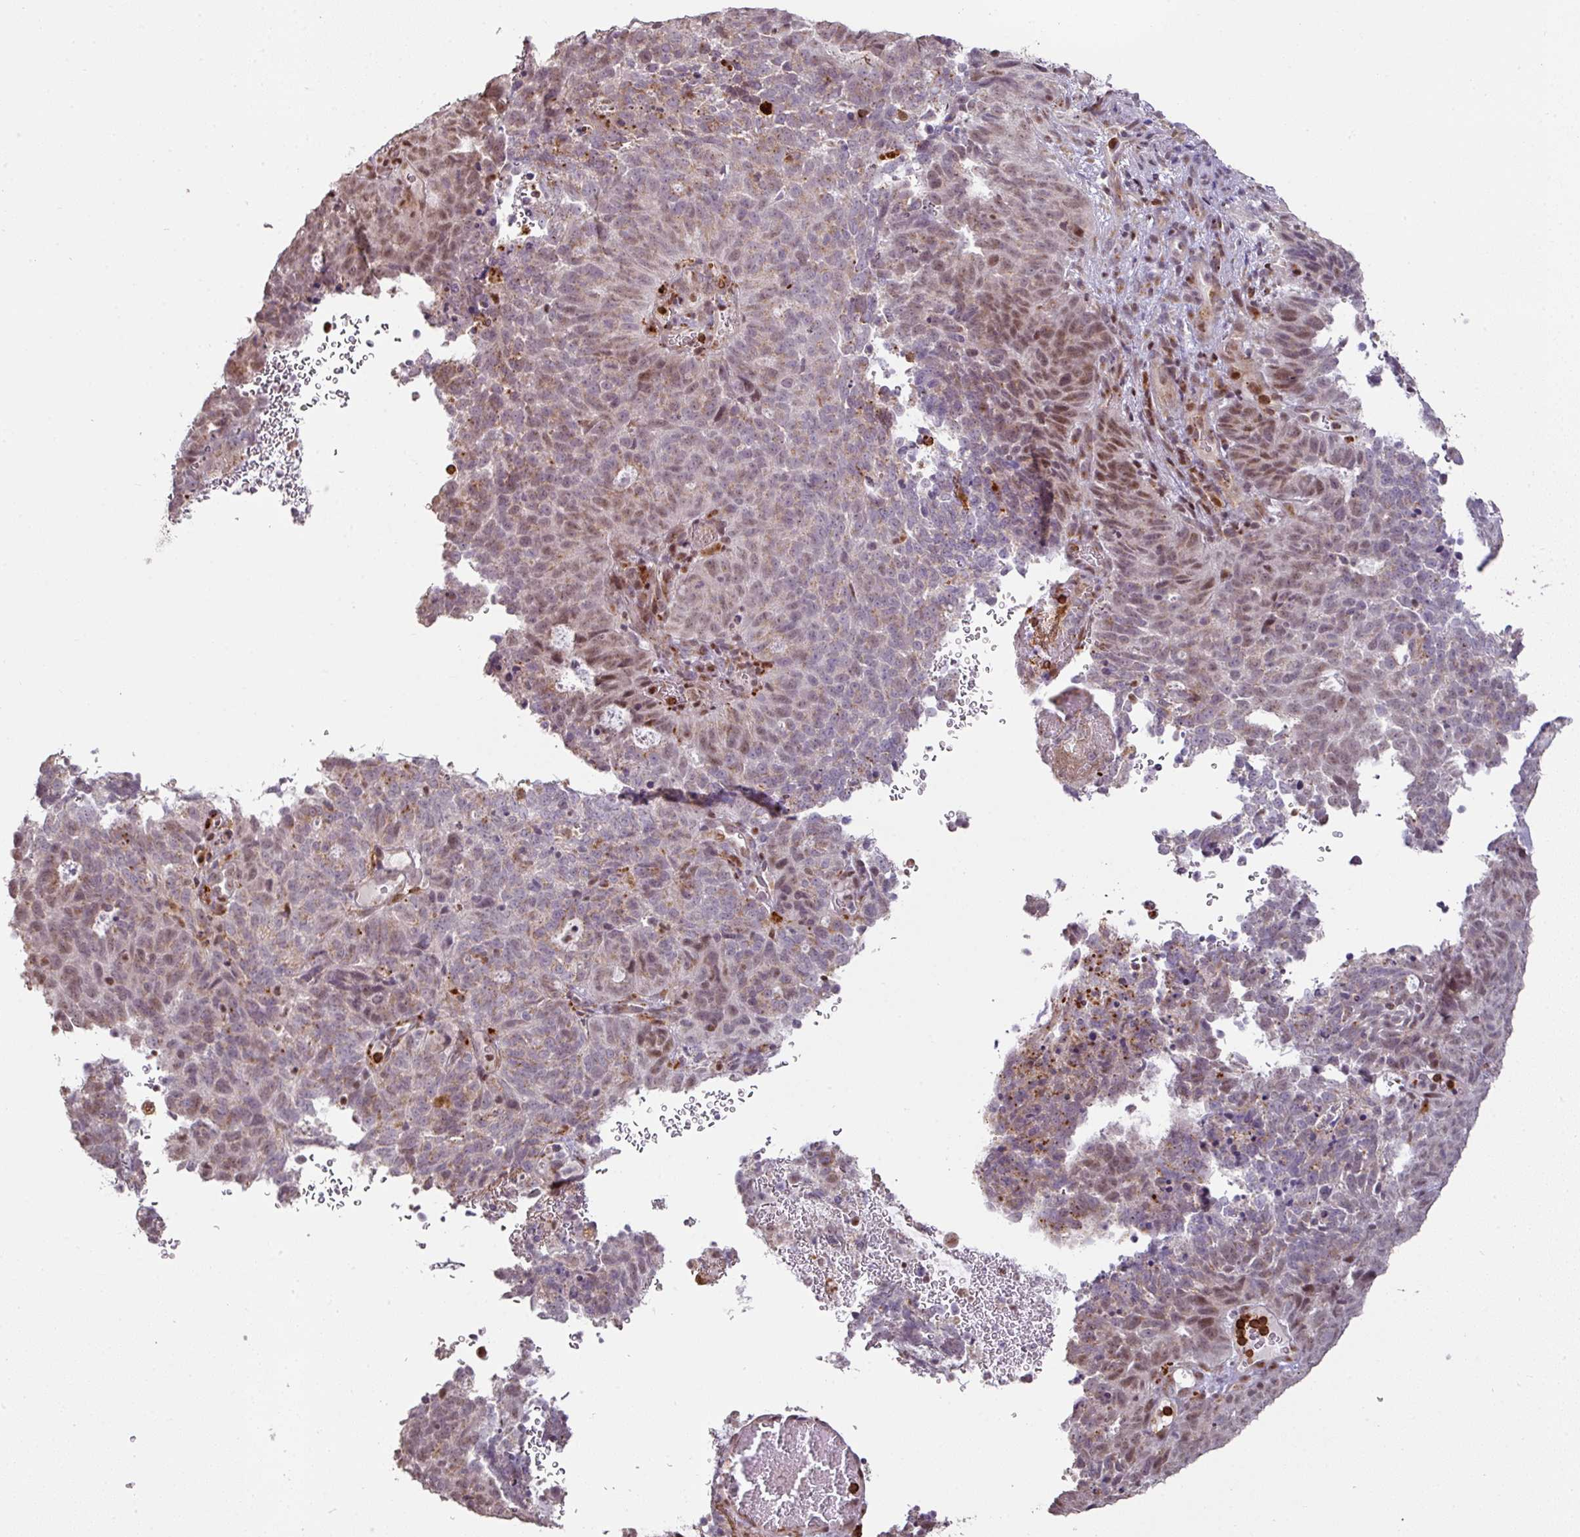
{"staining": {"intensity": "moderate", "quantity": "<25%", "location": "nuclear"}, "tissue": "cervical cancer", "cell_type": "Tumor cells", "image_type": "cancer", "snomed": [{"axis": "morphology", "description": "Adenocarcinoma, NOS"}, {"axis": "topography", "description": "Cervix"}], "caption": "Human cervical cancer (adenocarcinoma) stained with a brown dye exhibits moderate nuclear positive positivity in about <25% of tumor cells.", "gene": "CXCR5", "patient": {"sex": "female", "age": 38}}